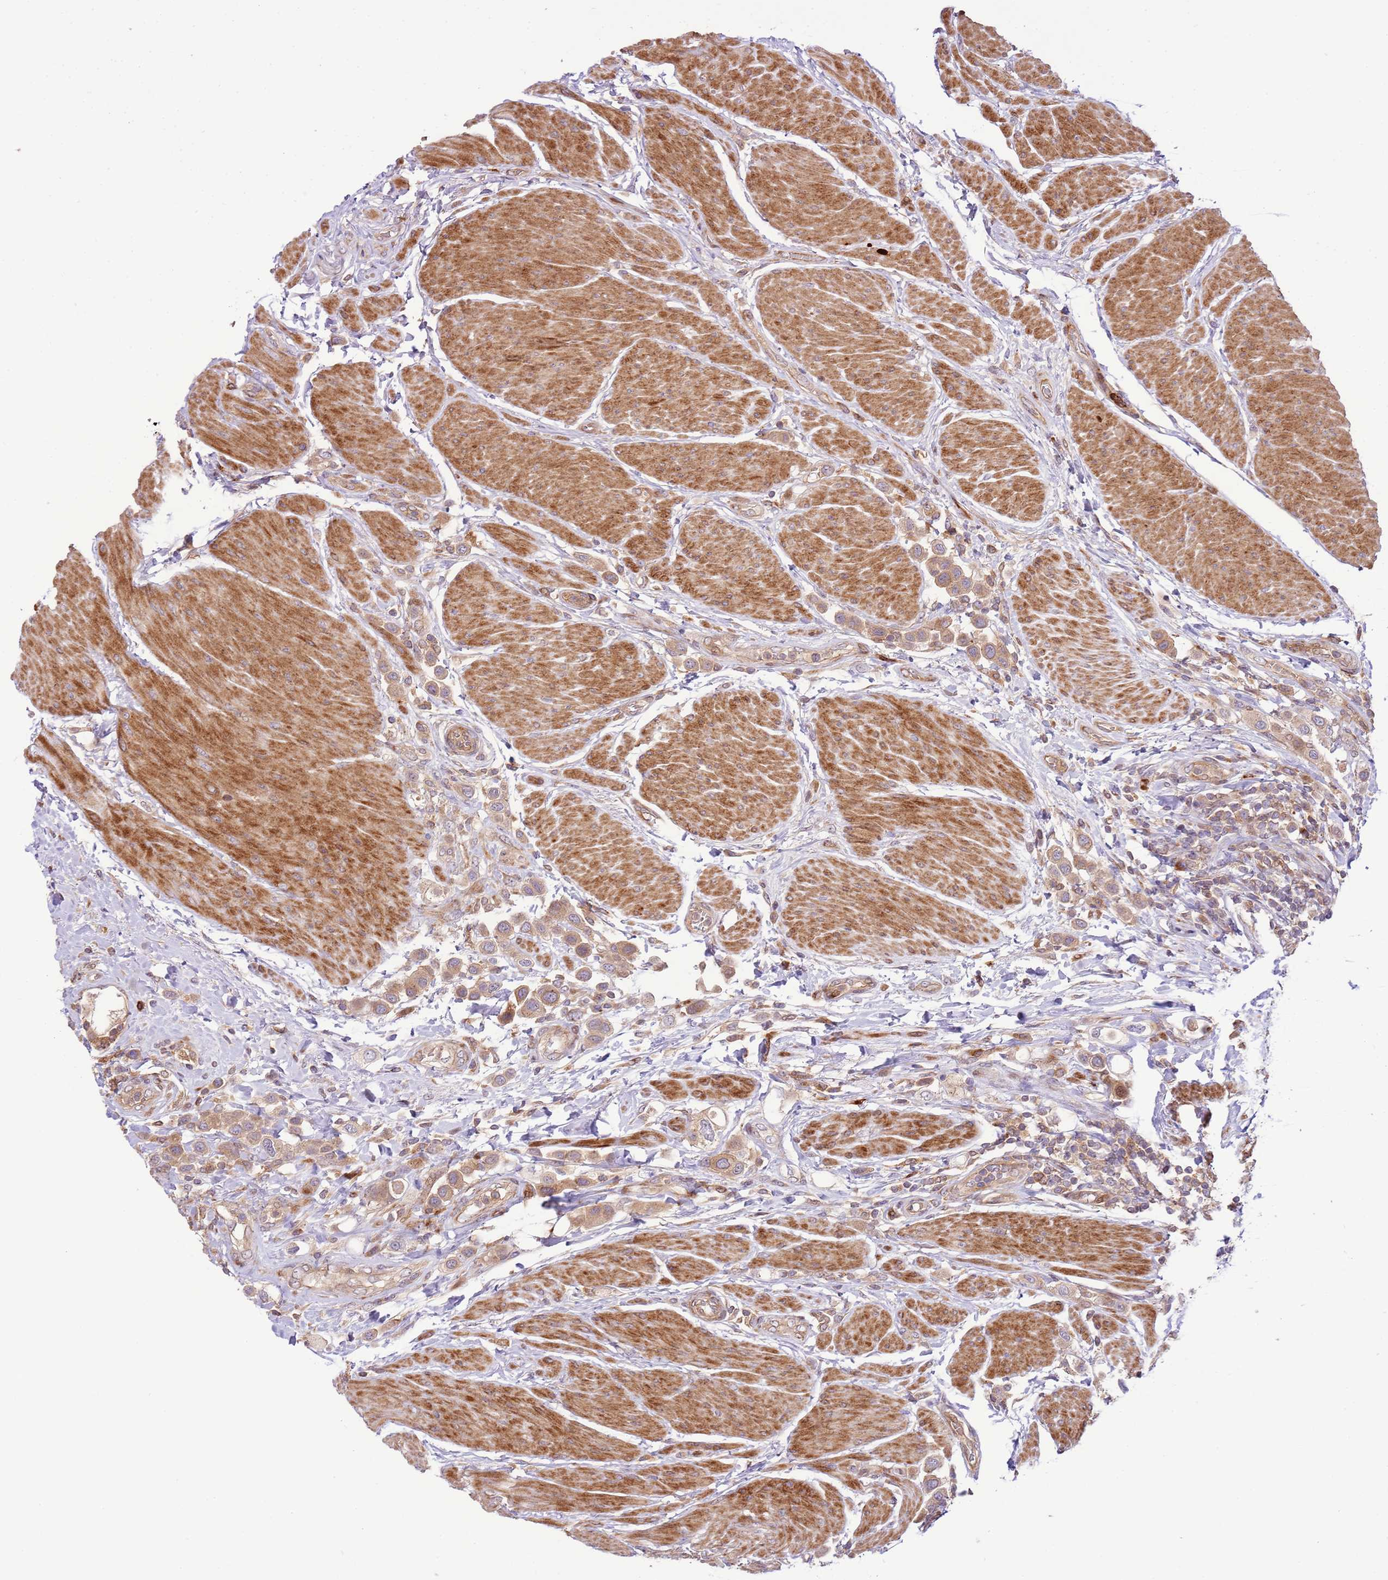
{"staining": {"intensity": "moderate", "quantity": "<25%", "location": "cytoplasmic/membranous"}, "tissue": "urothelial cancer", "cell_type": "Tumor cells", "image_type": "cancer", "snomed": [{"axis": "morphology", "description": "Urothelial carcinoma, High grade"}, {"axis": "topography", "description": "Urinary bladder"}], "caption": "The immunohistochemical stain shows moderate cytoplasmic/membranous positivity in tumor cells of high-grade urothelial carcinoma tissue. Using DAB (brown) and hematoxylin (blue) stains, captured at high magnification using brightfield microscopy.", "gene": "ZNF624", "patient": {"sex": "male", "age": 50}}